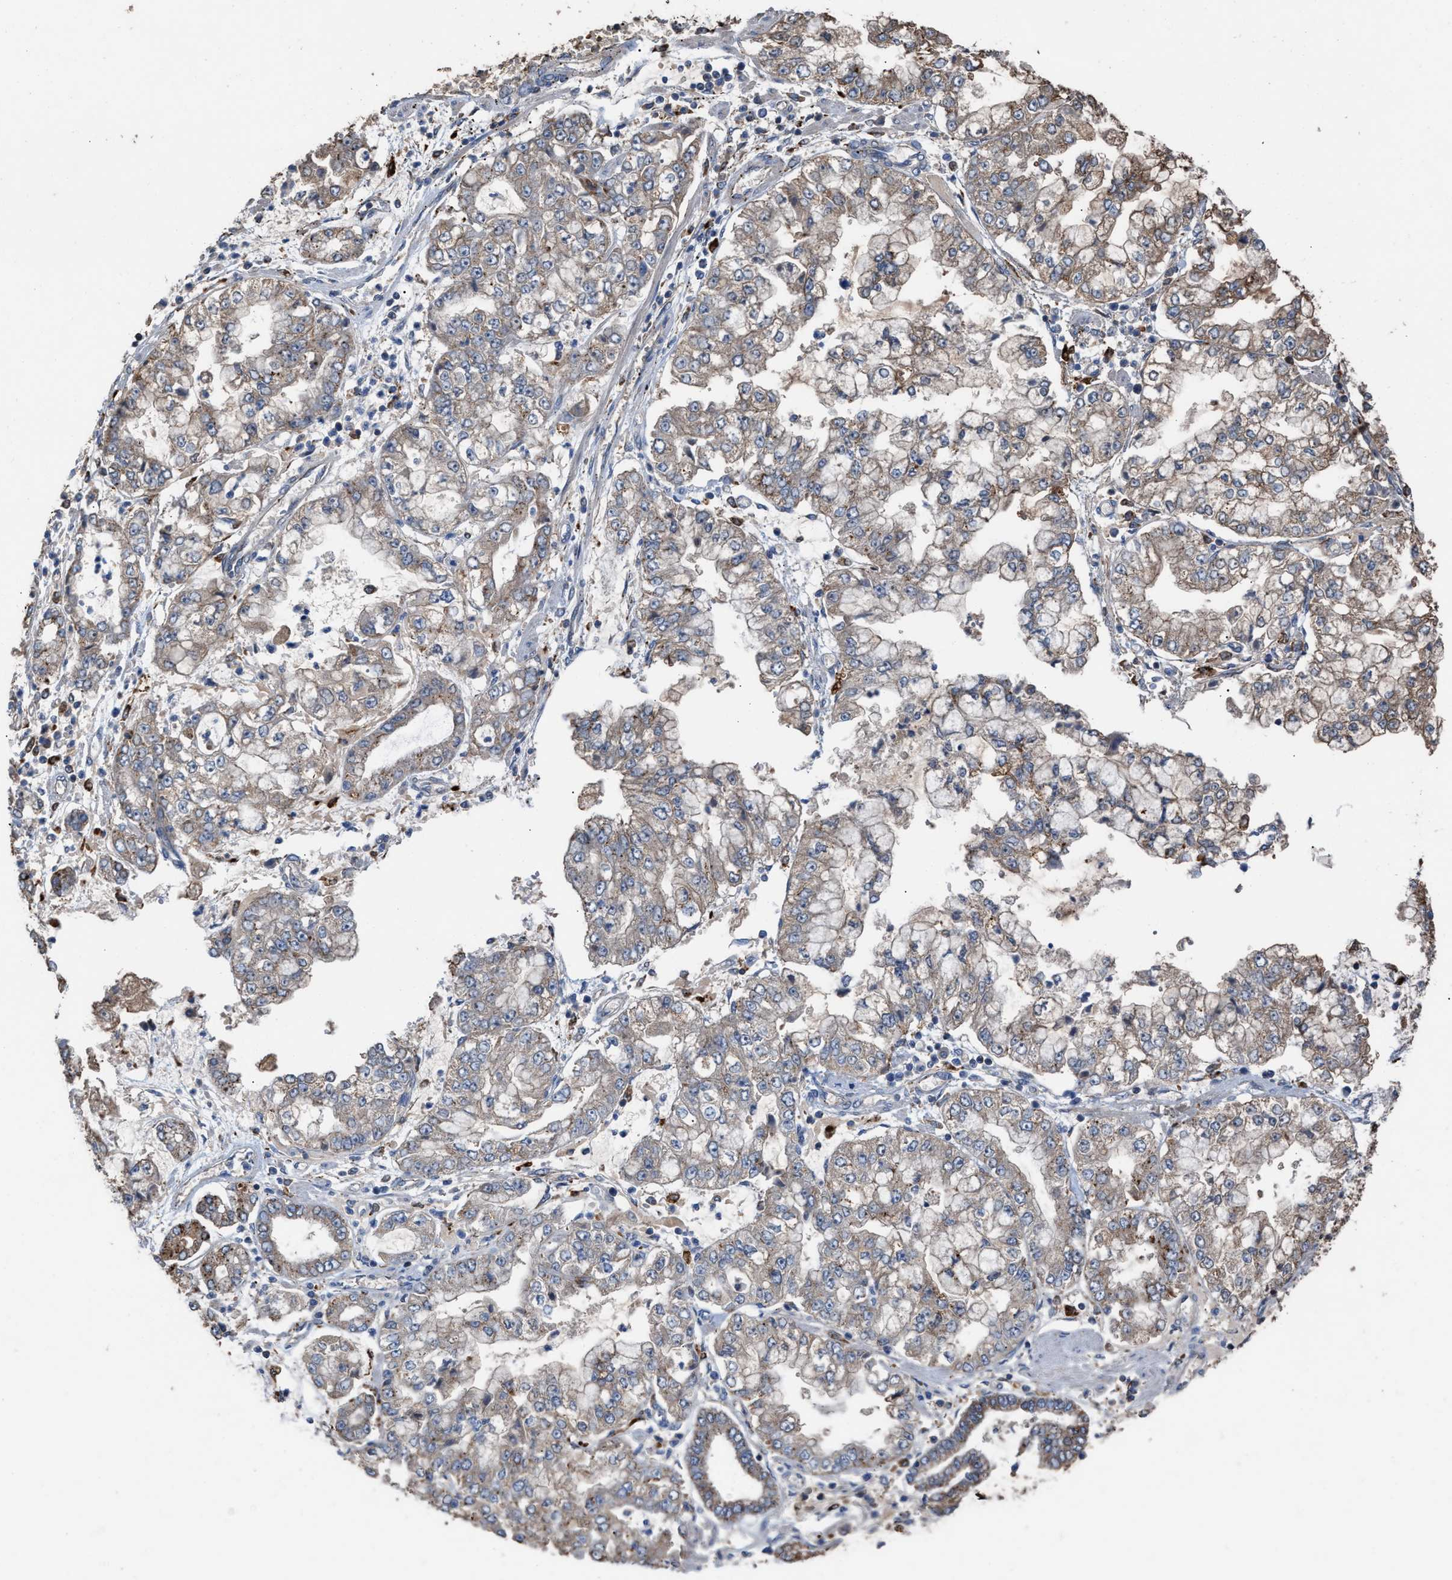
{"staining": {"intensity": "weak", "quantity": "25%-75%", "location": "cytoplasmic/membranous"}, "tissue": "stomach cancer", "cell_type": "Tumor cells", "image_type": "cancer", "snomed": [{"axis": "morphology", "description": "Adenocarcinoma, NOS"}, {"axis": "topography", "description": "Stomach"}], "caption": "IHC (DAB) staining of human stomach cancer reveals weak cytoplasmic/membranous protein expression in approximately 25%-75% of tumor cells.", "gene": "ELMO3", "patient": {"sex": "male", "age": 76}}